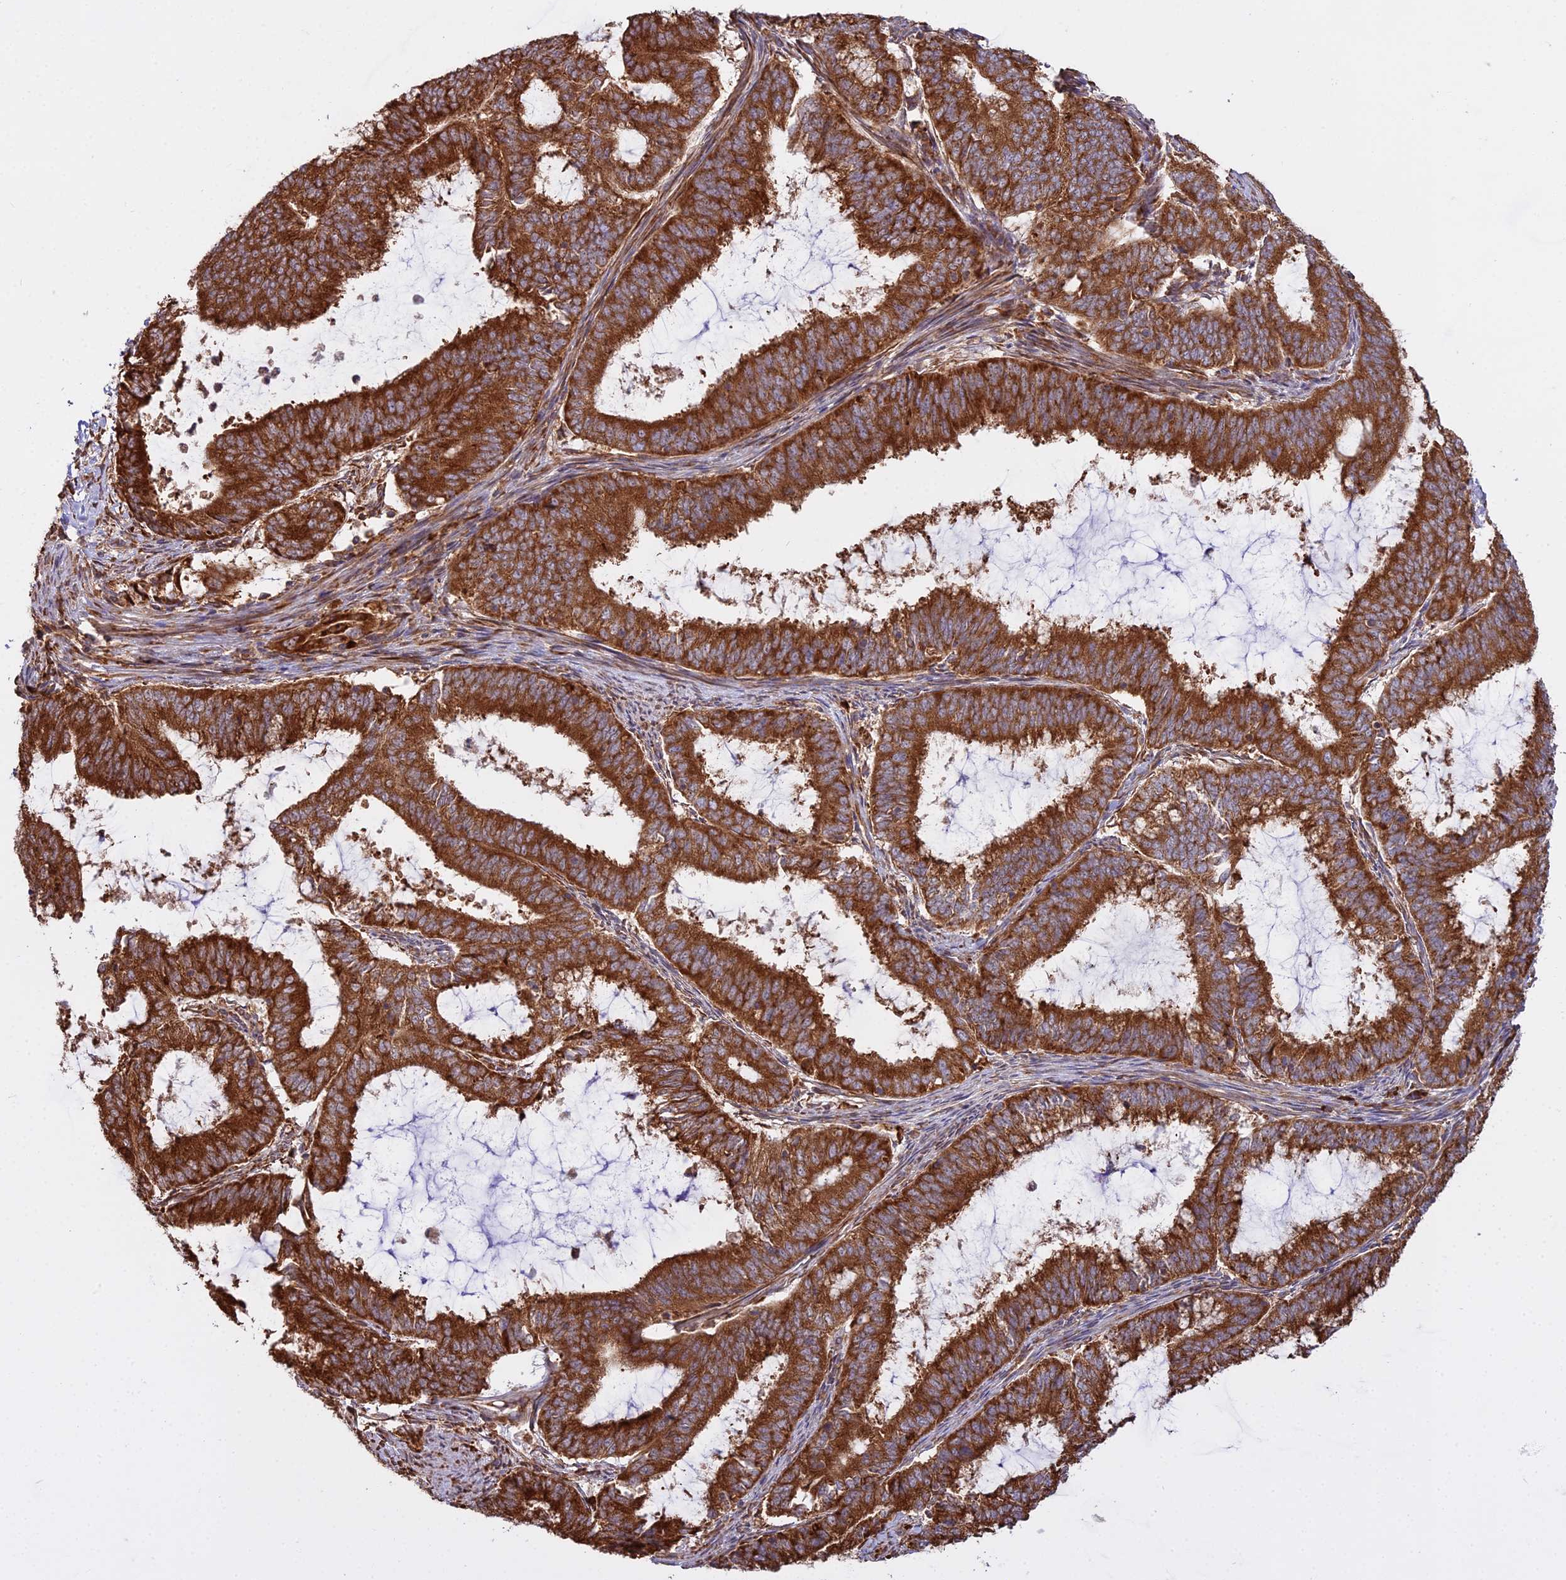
{"staining": {"intensity": "strong", "quantity": ">75%", "location": "cytoplasmic/membranous"}, "tissue": "endometrial cancer", "cell_type": "Tumor cells", "image_type": "cancer", "snomed": [{"axis": "morphology", "description": "Adenocarcinoma, NOS"}, {"axis": "topography", "description": "Endometrium"}], "caption": "The image shows immunohistochemical staining of endometrial adenocarcinoma. There is strong cytoplasmic/membranous positivity is appreciated in approximately >75% of tumor cells.", "gene": "RPL26", "patient": {"sex": "female", "age": 51}}